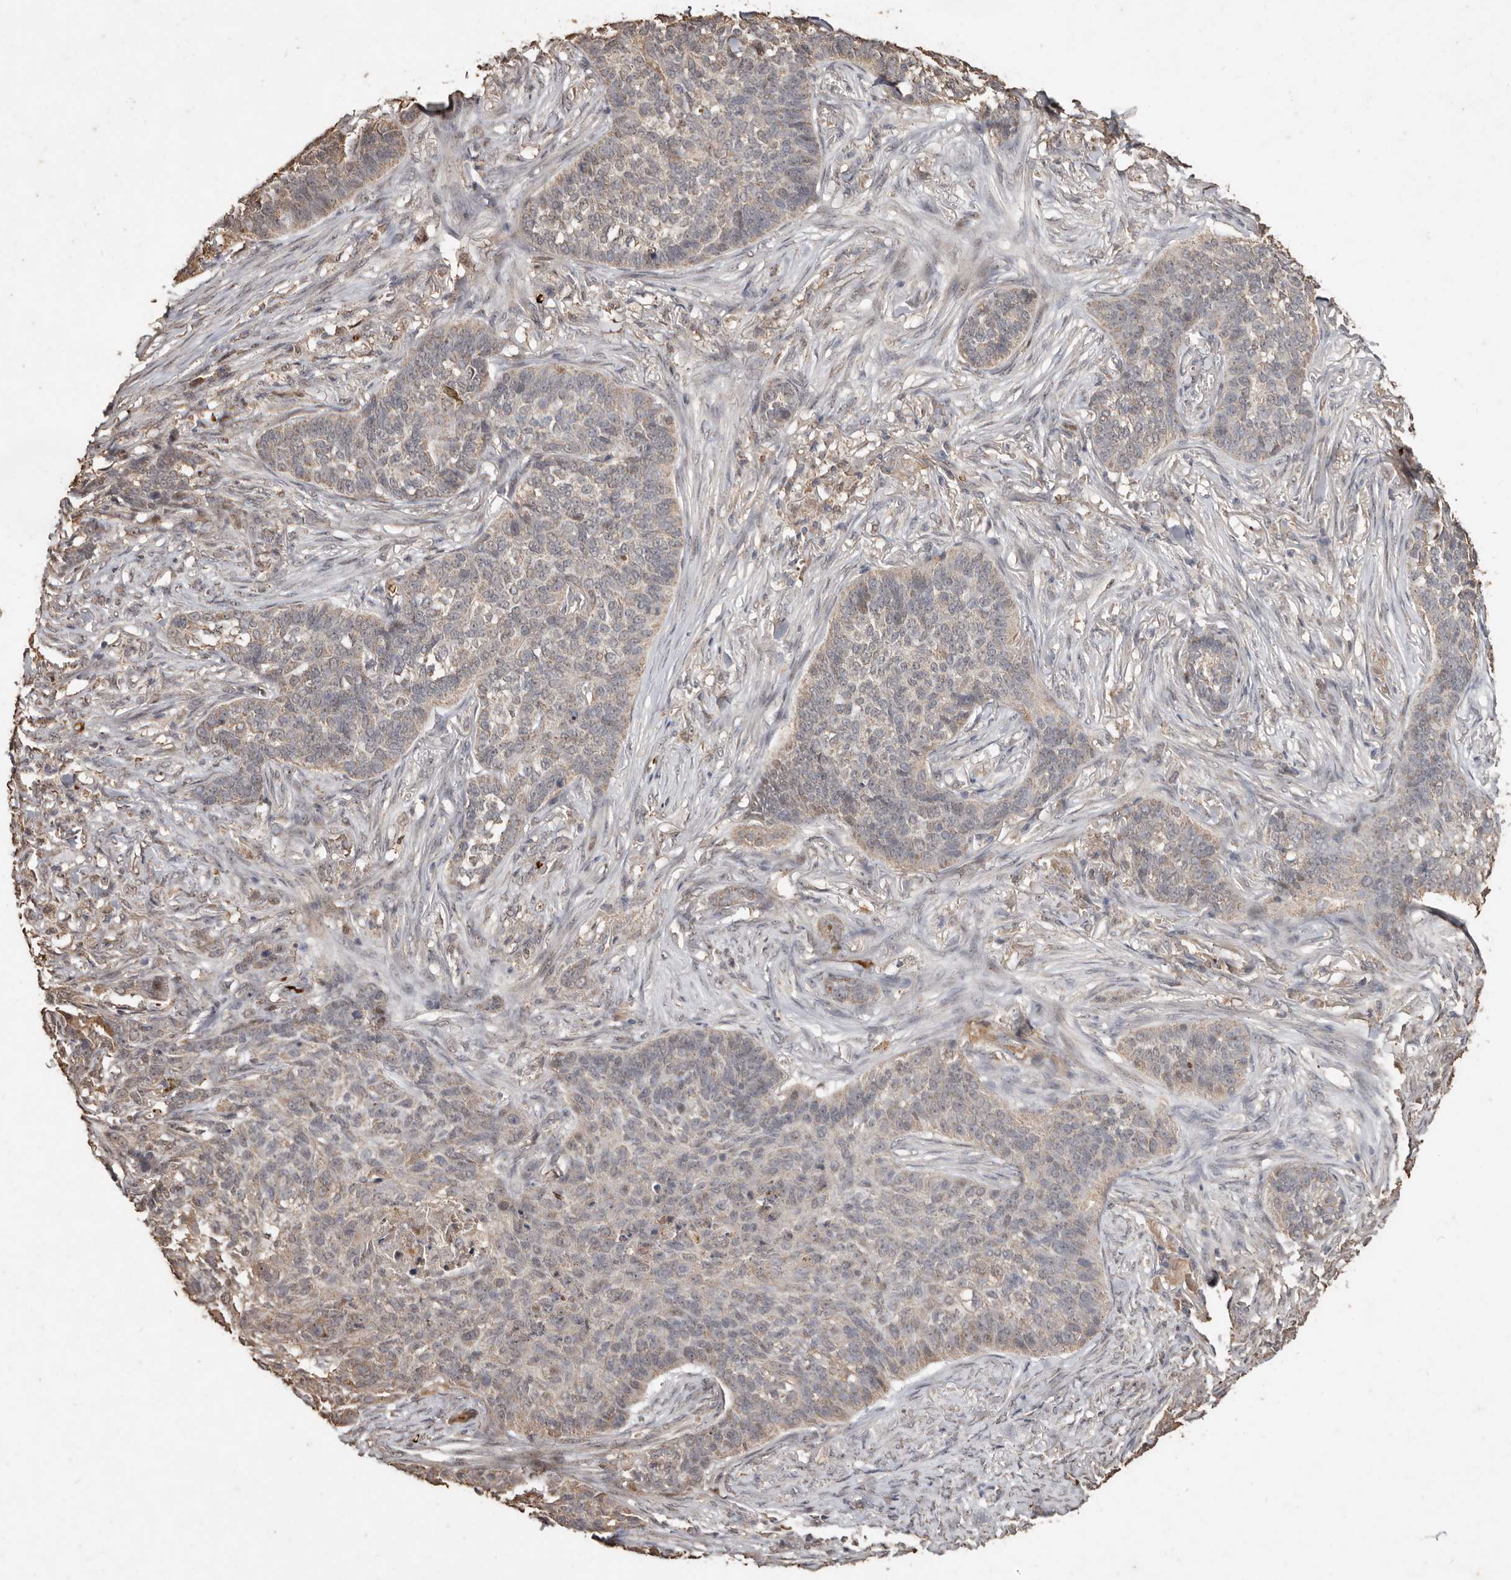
{"staining": {"intensity": "weak", "quantity": "<25%", "location": "cytoplasmic/membranous"}, "tissue": "skin cancer", "cell_type": "Tumor cells", "image_type": "cancer", "snomed": [{"axis": "morphology", "description": "Basal cell carcinoma"}, {"axis": "topography", "description": "Skin"}], "caption": "An image of human skin basal cell carcinoma is negative for staining in tumor cells.", "gene": "GRAMD2A", "patient": {"sex": "male", "age": 85}}